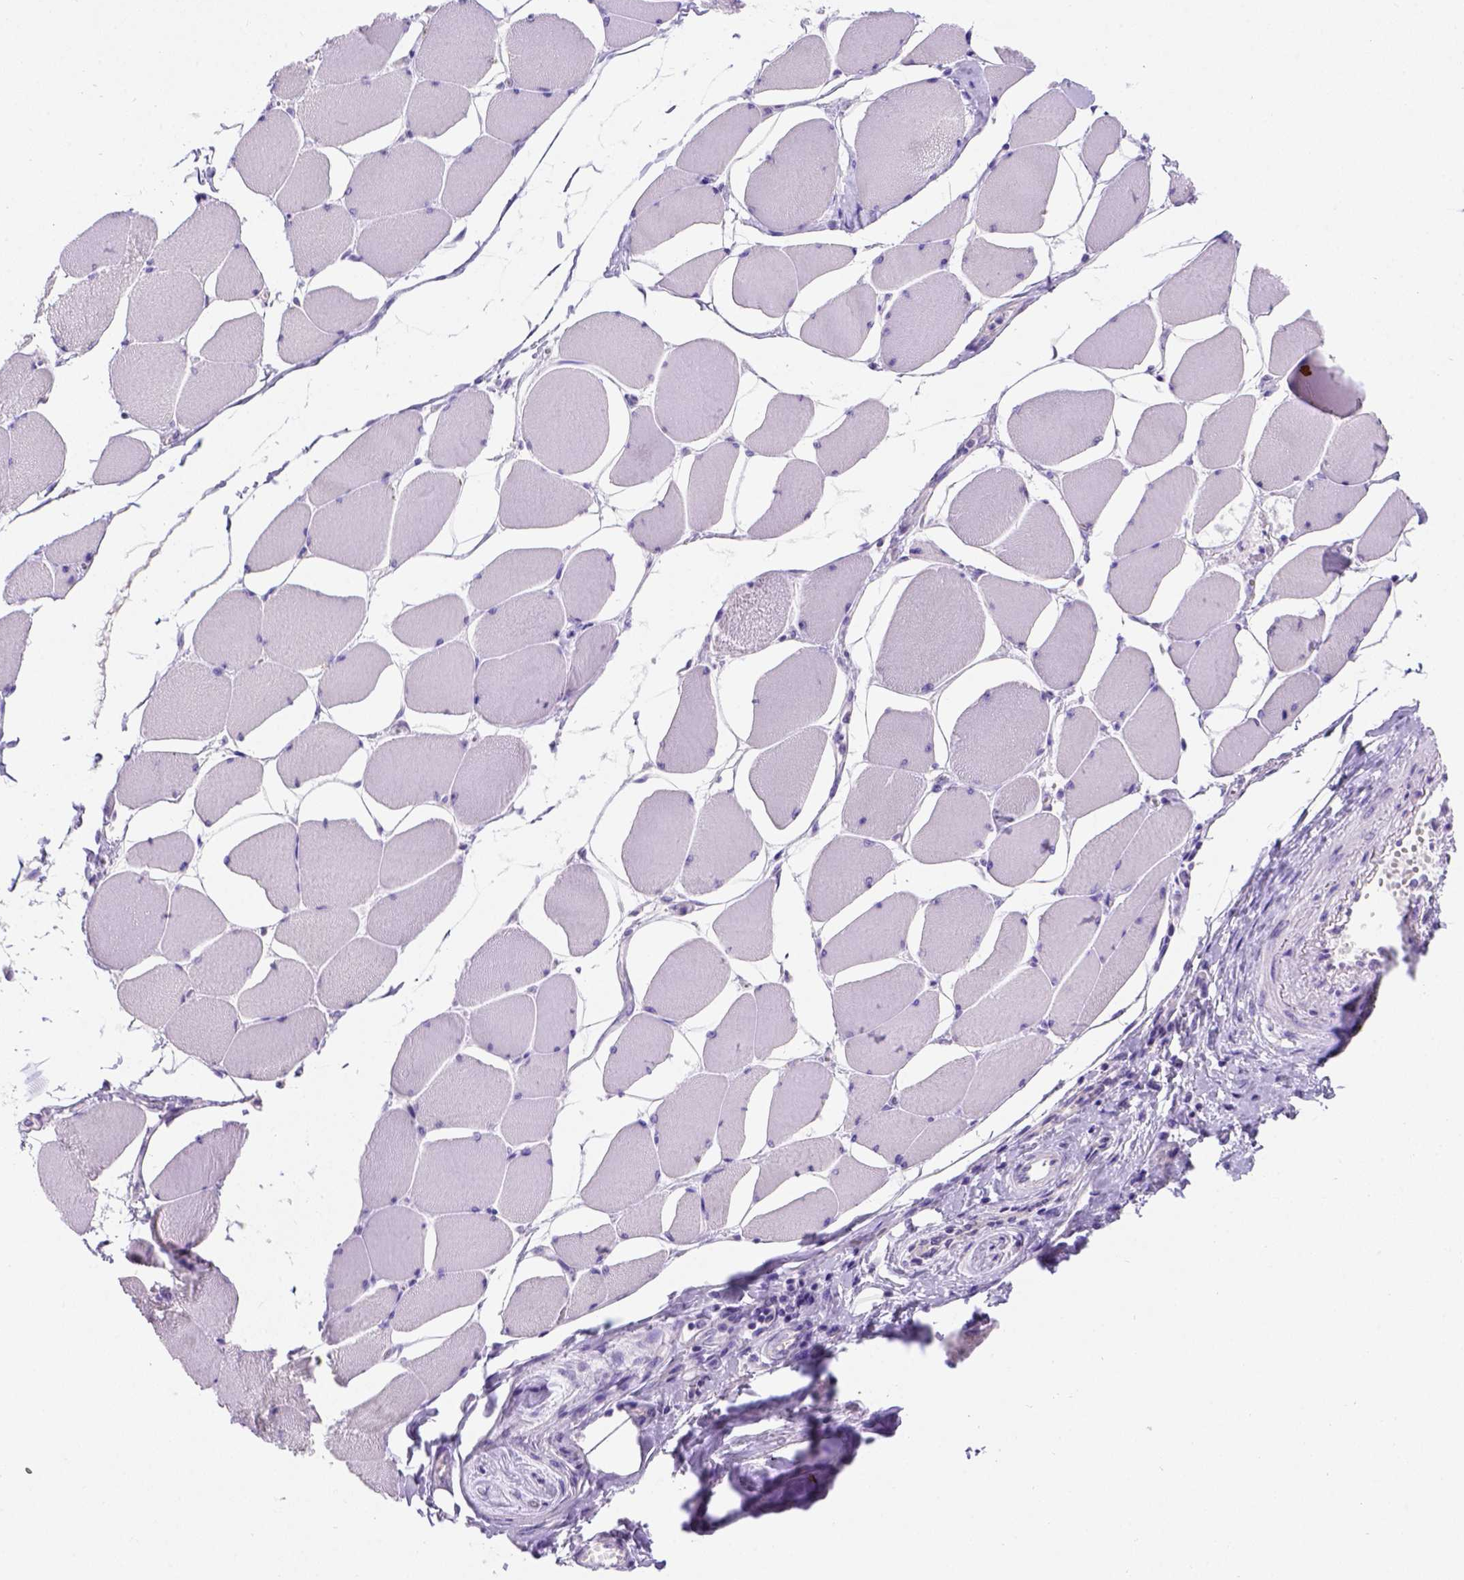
{"staining": {"intensity": "negative", "quantity": "none", "location": "none"}, "tissue": "skeletal muscle", "cell_type": "Myocytes", "image_type": "normal", "snomed": [{"axis": "morphology", "description": "Normal tissue, NOS"}, {"axis": "topography", "description": "Skeletal muscle"}], "caption": "A high-resolution micrograph shows immunohistochemistry (IHC) staining of normal skeletal muscle, which shows no significant expression in myocytes. (DAB (3,3'-diaminobenzidine) immunohistochemistry (IHC), high magnification).", "gene": "FOXI1", "patient": {"sex": "female", "age": 75}}